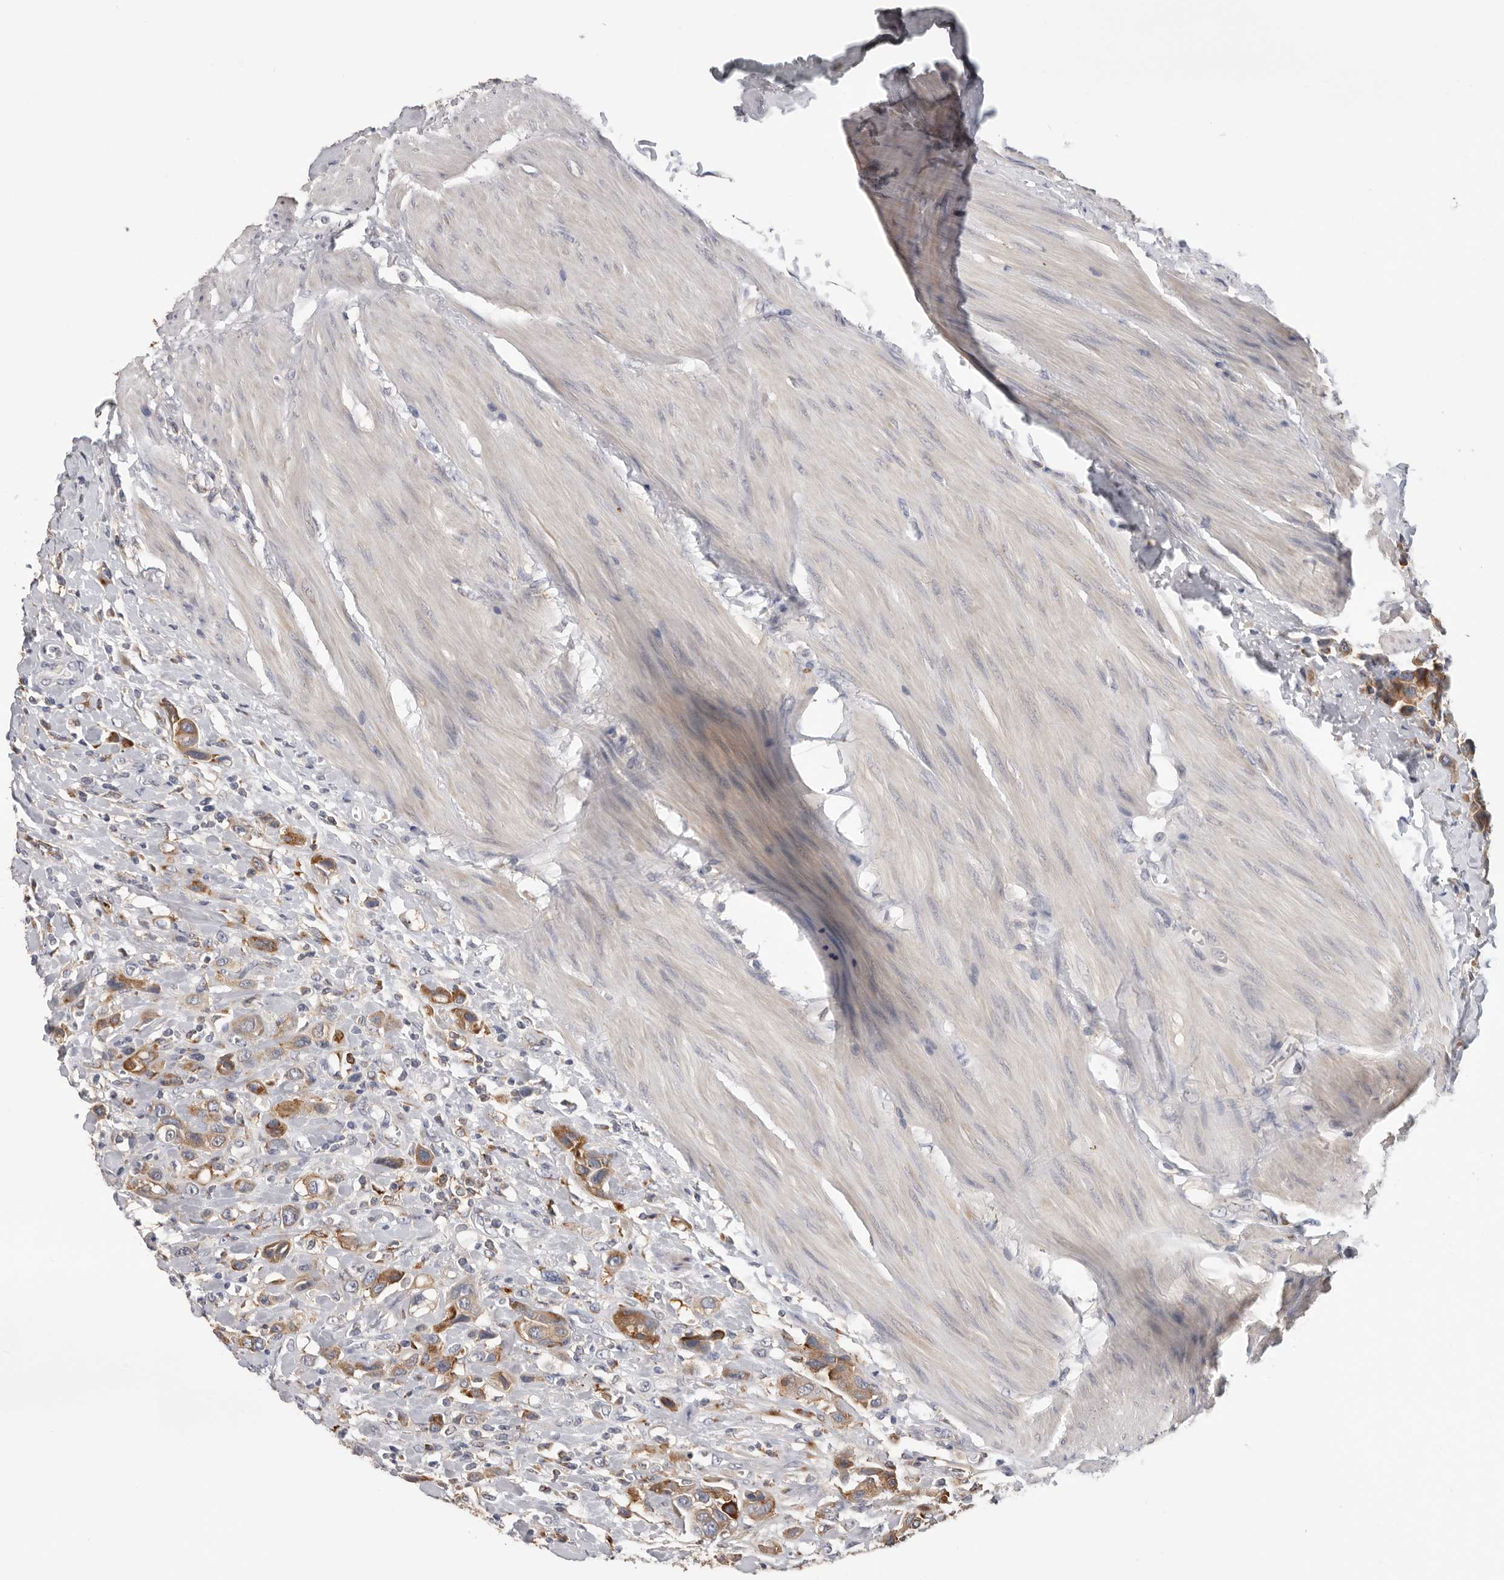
{"staining": {"intensity": "moderate", "quantity": ">75%", "location": "cytoplasmic/membranous"}, "tissue": "urothelial cancer", "cell_type": "Tumor cells", "image_type": "cancer", "snomed": [{"axis": "morphology", "description": "Urothelial carcinoma, High grade"}, {"axis": "topography", "description": "Urinary bladder"}], "caption": "IHC histopathology image of human high-grade urothelial carcinoma stained for a protein (brown), which reveals medium levels of moderate cytoplasmic/membranous positivity in about >75% of tumor cells.", "gene": "TFRC", "patient": {"sex": "male", "age": 50}}